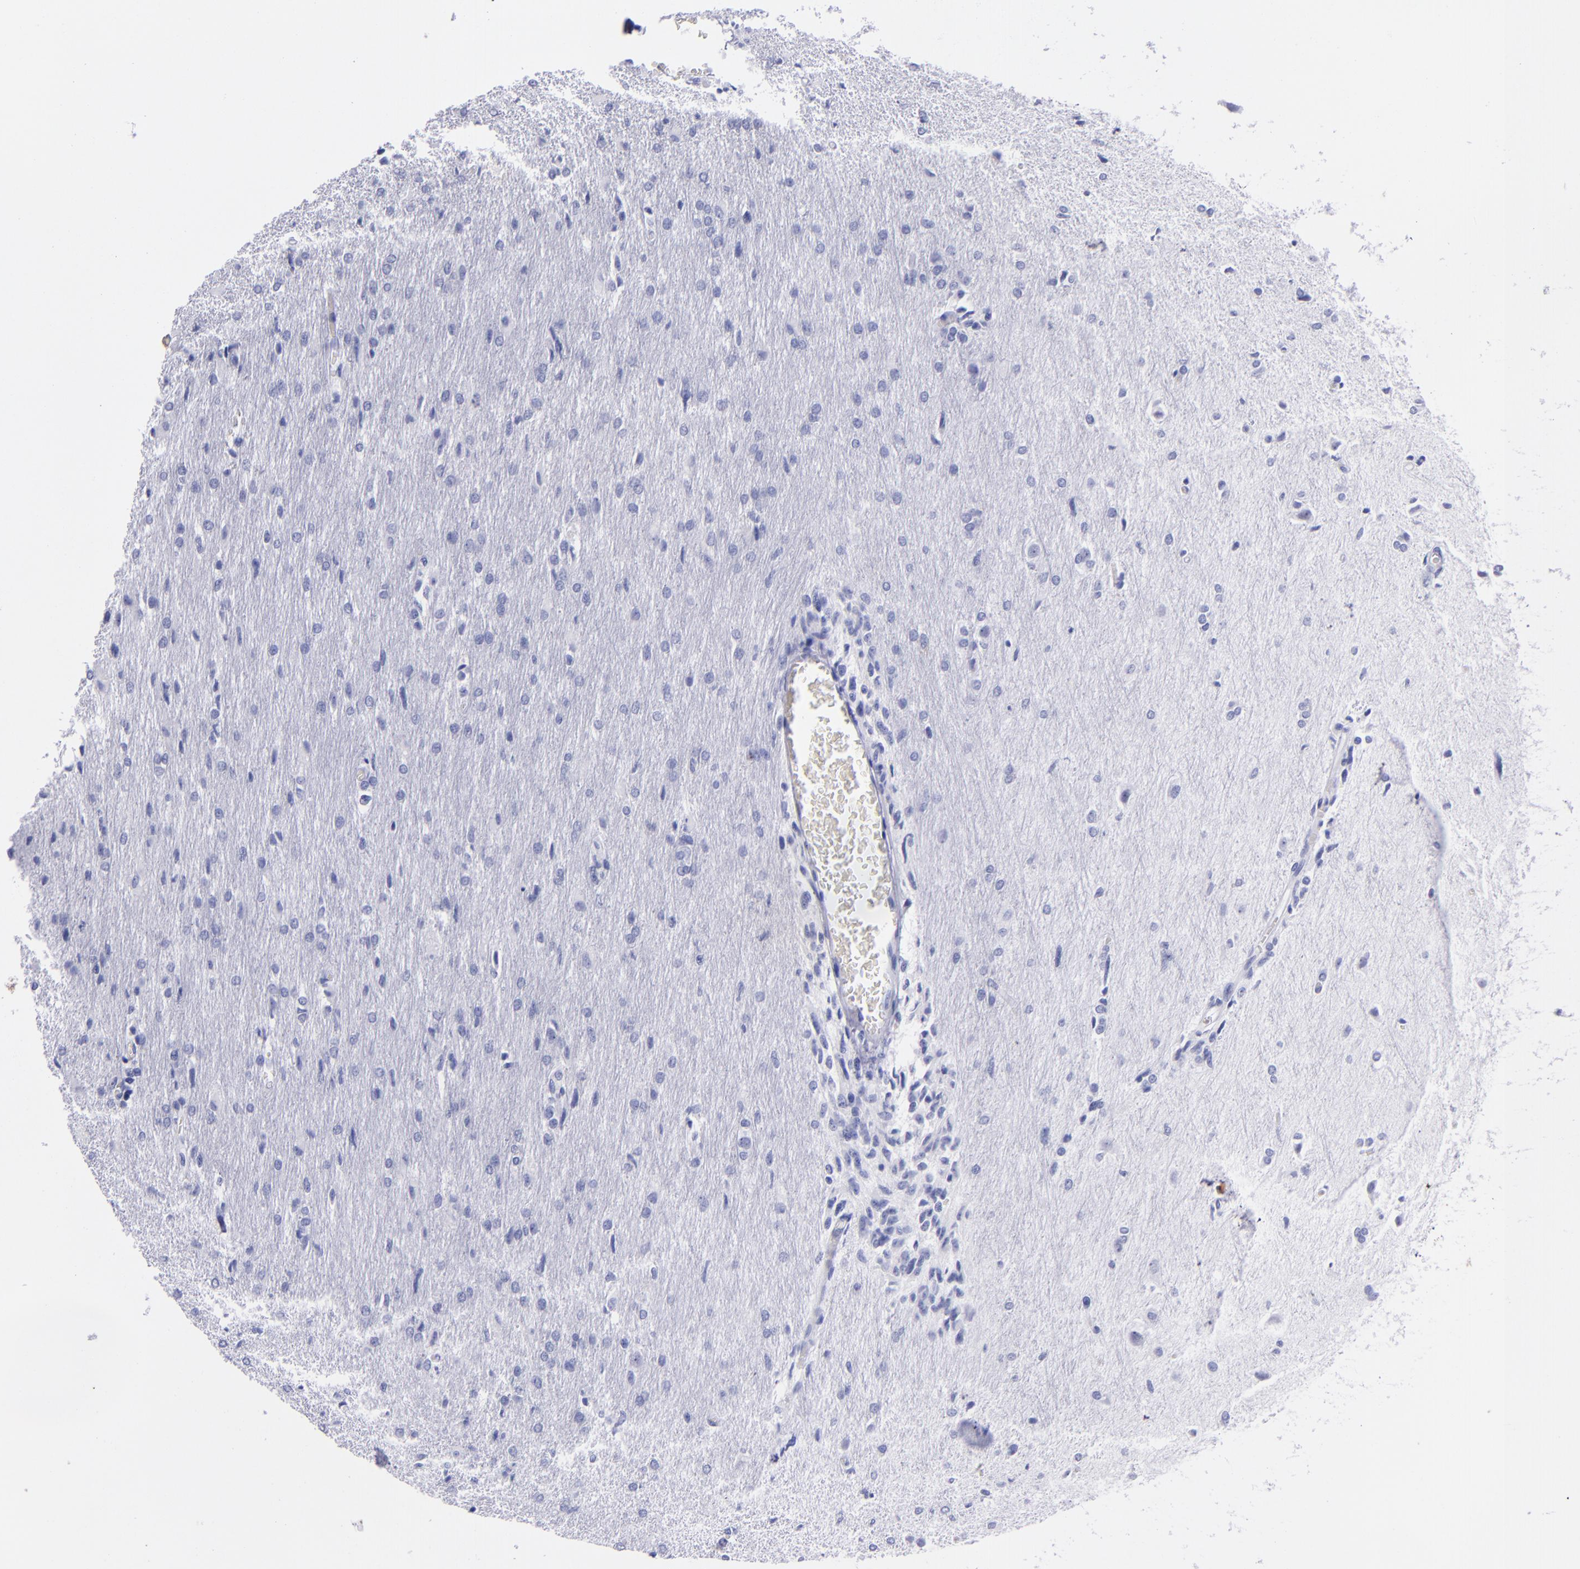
{"staining": {"intensity": "negative", "quantity": "none", "location": "none"}, "tissue": "glioma", "cell_type": "Tumor cells", "image_type": "cancer", "snomed": [{"axis": "morphology", "description": "Glioma, malignant, High grade"}, {"axis": "topography", "description": "Brain"}], "caption": "This is an immunohistochemistry micrograph of malignant glioma (high-grade). There is no expression in tumor cells.", "gene": "CD37", "patient": {"sex": "male", "age": 68}}